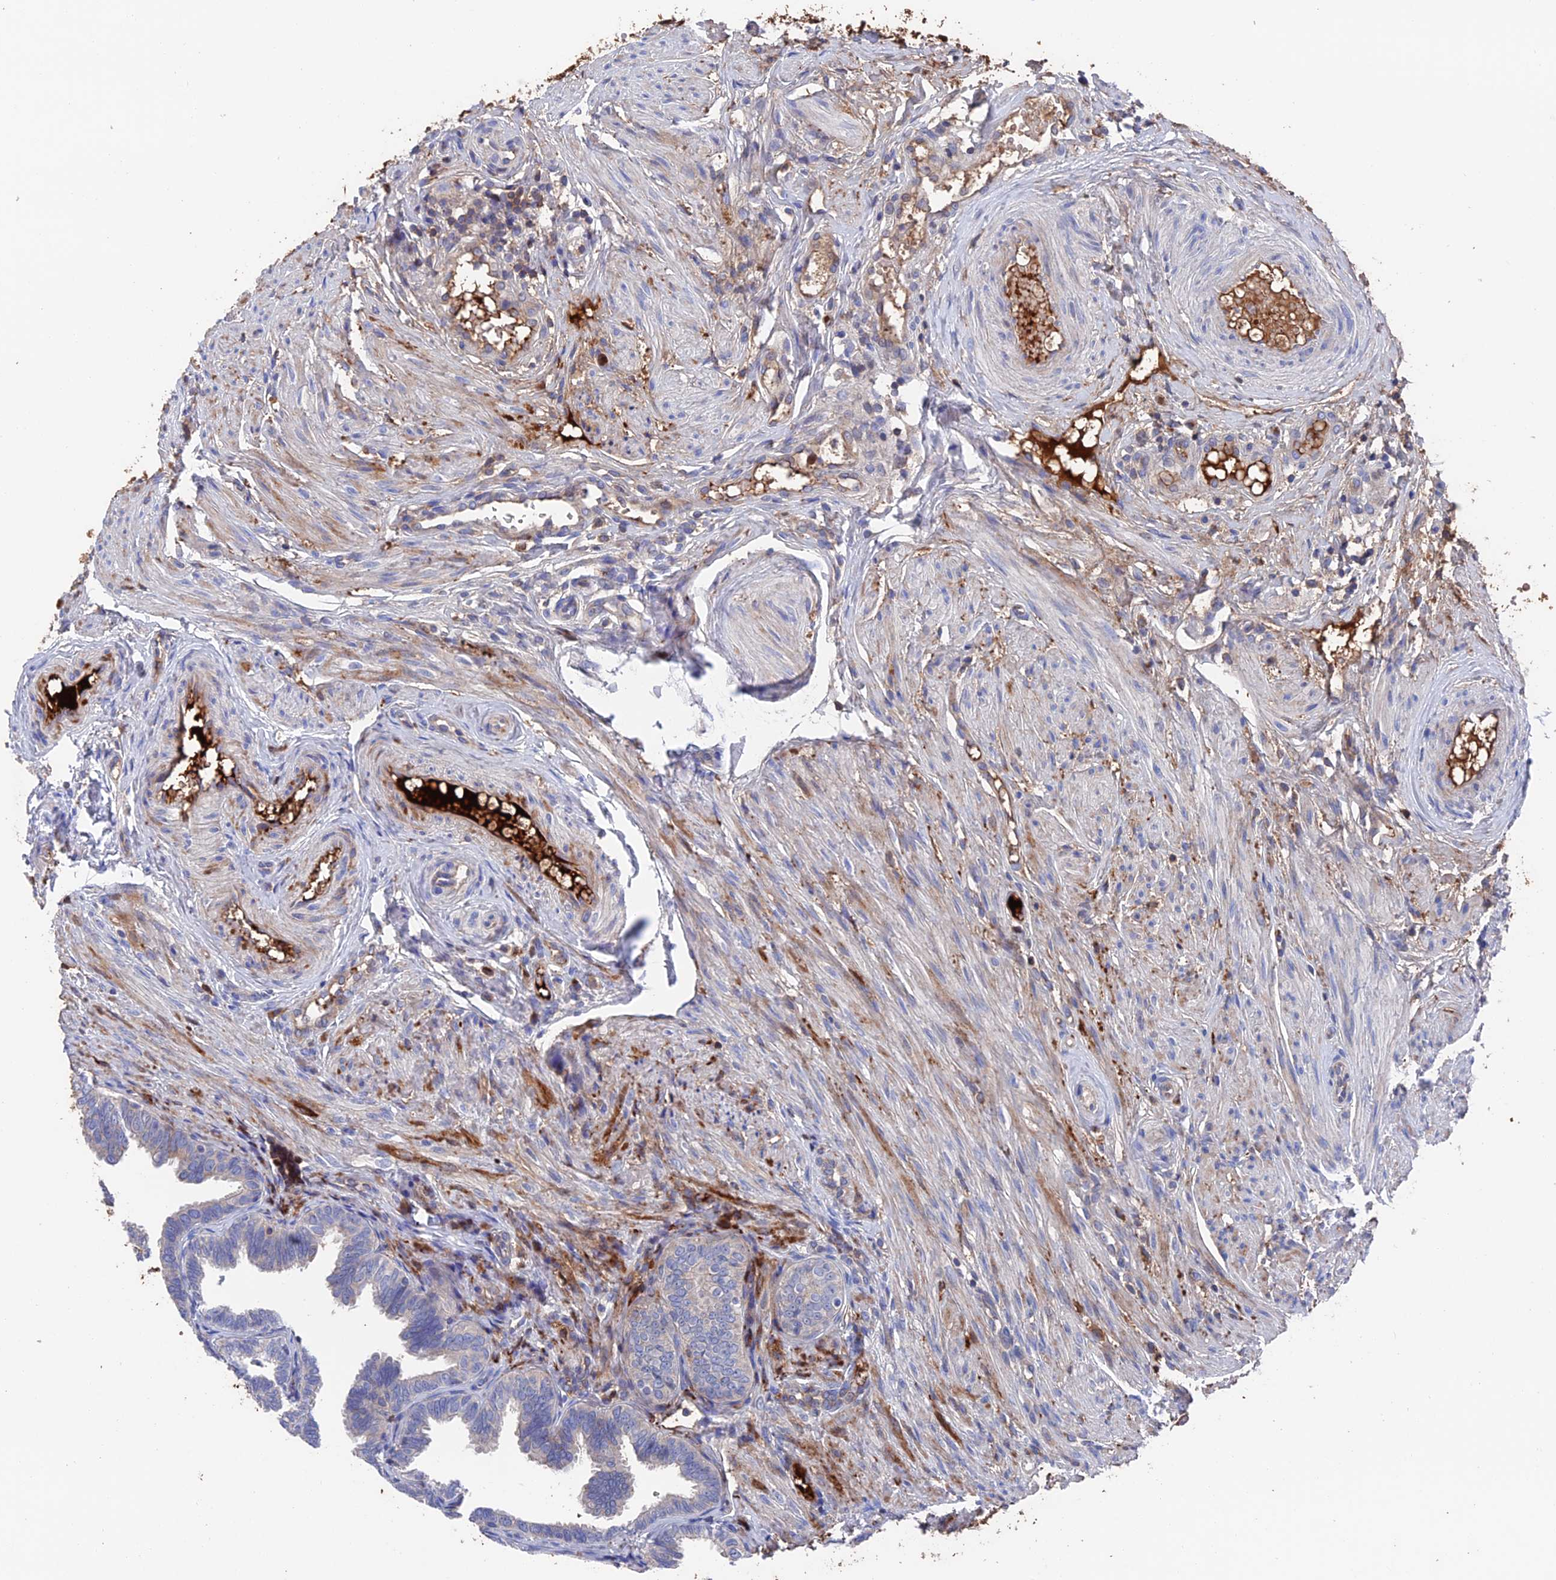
{"staining": {"intensity": "negative", "quantity": "none", "location": "none"}, "tissue": "fallopian tube", "cell_type": "Glandular cells", "image_type": "normal", "snomed": [{"axis": "morphology", "description": "Normal tissue, NOS"}, {"axis": "topography", "description": "Fallopian tube"}], "caption": "An IHC micrograph of unremarkable fallopian tube is shown. There is no staining in glandular cells of fallopian tube. (DAB (3,3'-diaminobenzidine) immunohistochemistry (IHC) with hematoxylin counter stain).", "gene": "HPF1", "patient": {"sex": "female", "age": 39}}